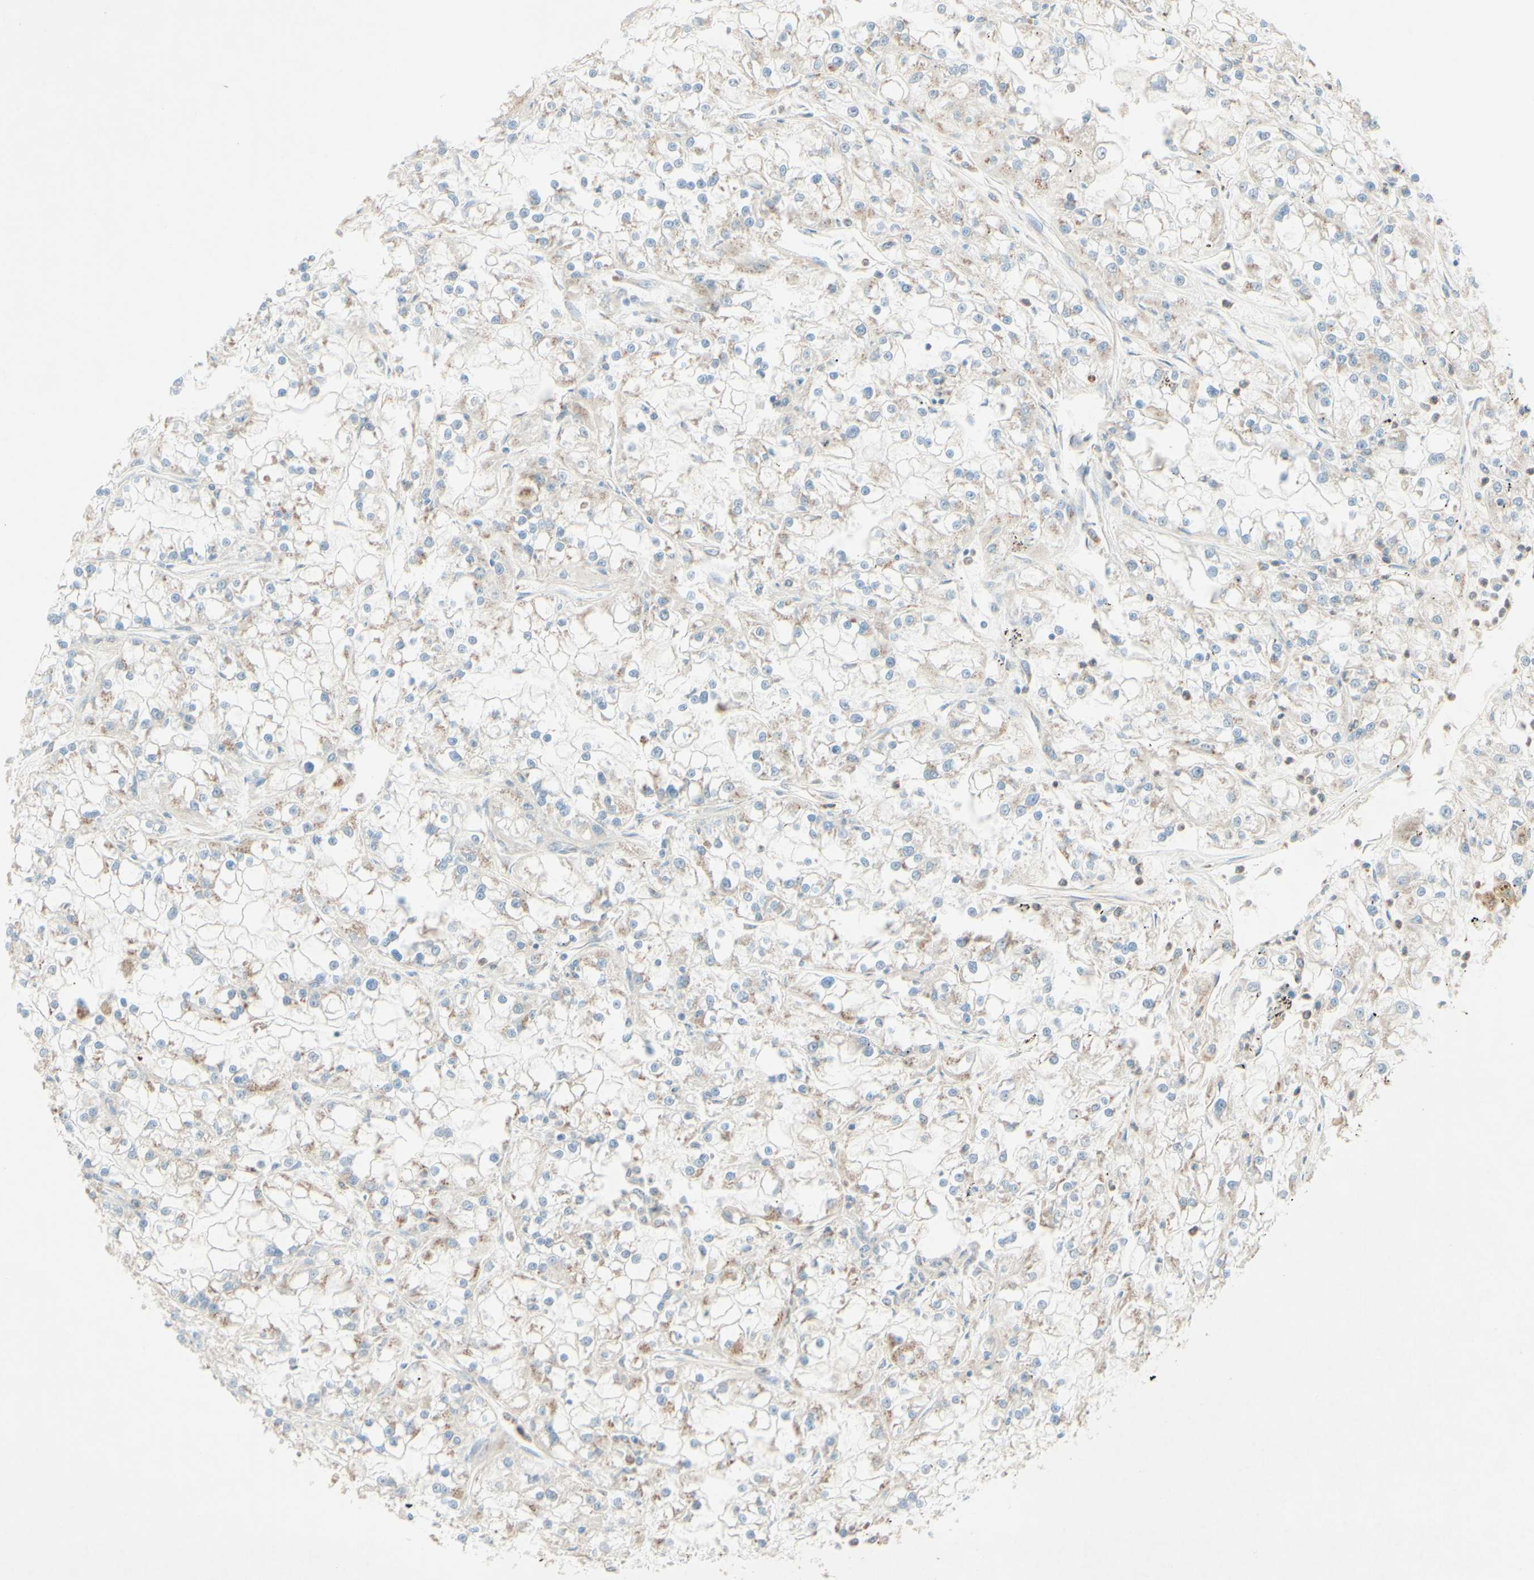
{"staining": {"intensity": "weak", "quantity": "<25%", "location": "cytoplasmic/membranous"}, "tissue": "renal cancer", "cell_type": "Tumor cells", "image_type": "cancer", "snomed": [{"axis": "morphology", "description": "Adenocarcinoma, NOS"}, {"axis": "topography", "description": "Kidney"}], "caption": "Human renal cancer (adenocarcinoma) stained for a protein using IHC demonstrates no staining in tumor cells.", "gene": "MTM1", "patient": {"sex": "female", "age": 52}}